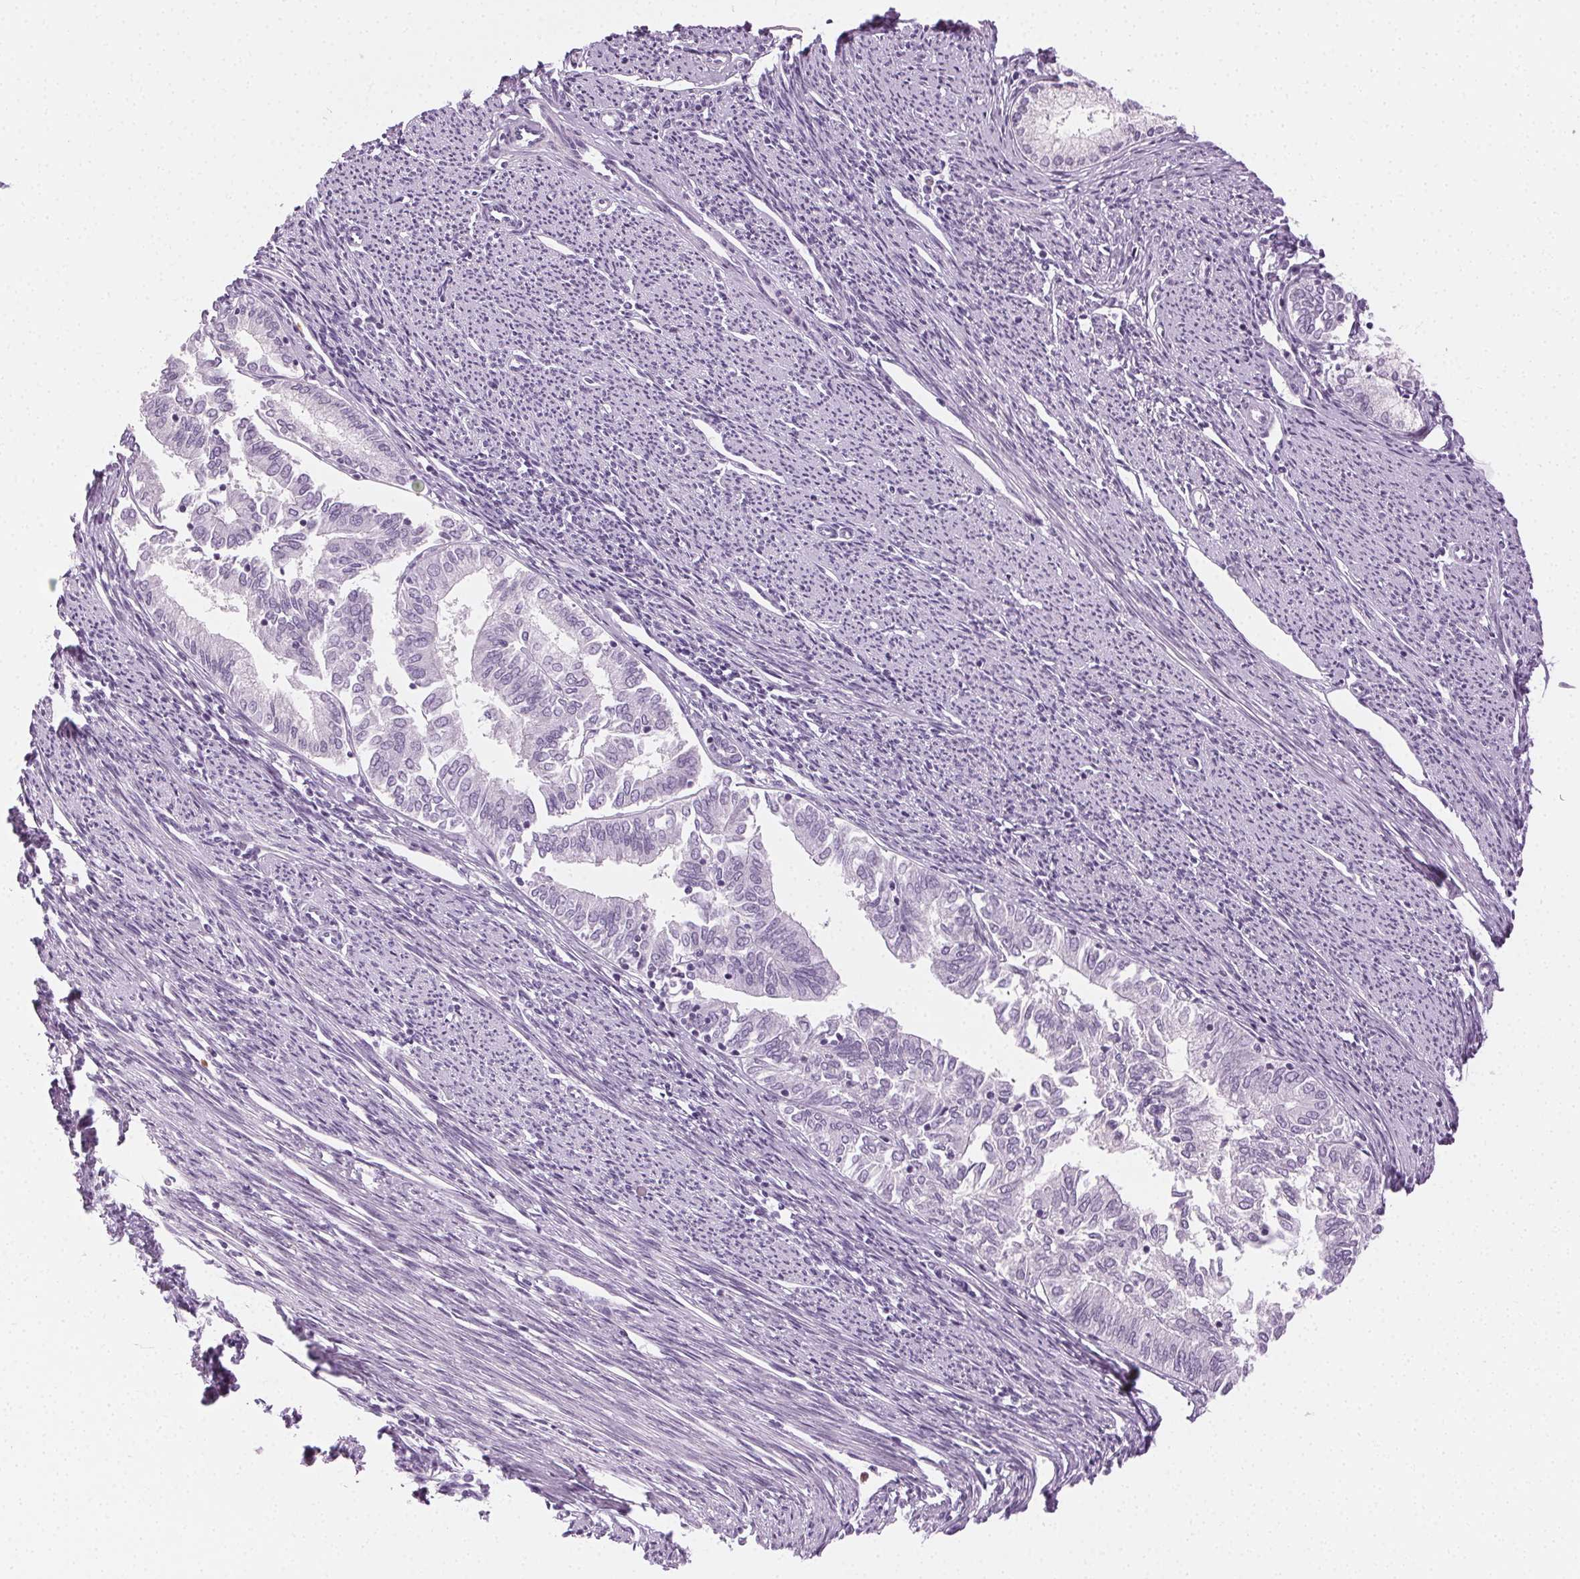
{"staining": {"intensity": "negative", "quantity": "none", "location": "none"}, "tissue": "endometrial cancer", "cell_type": "Tumor cells", "image_type": "cancer", "snomed": [{"axis": "morphology", "description": "Adenocarcinoma, NOS"}, {"axis": "topography", "description": "Endometrium"}], "caption": "The immunohistochemistry (IHC) micrograph has no significant positivity in tumor cells of endometrial cancer tissue. Nuclei are stained in blue.", "gene": "MPO", "patient": {"sex": "female", "age": 79}}